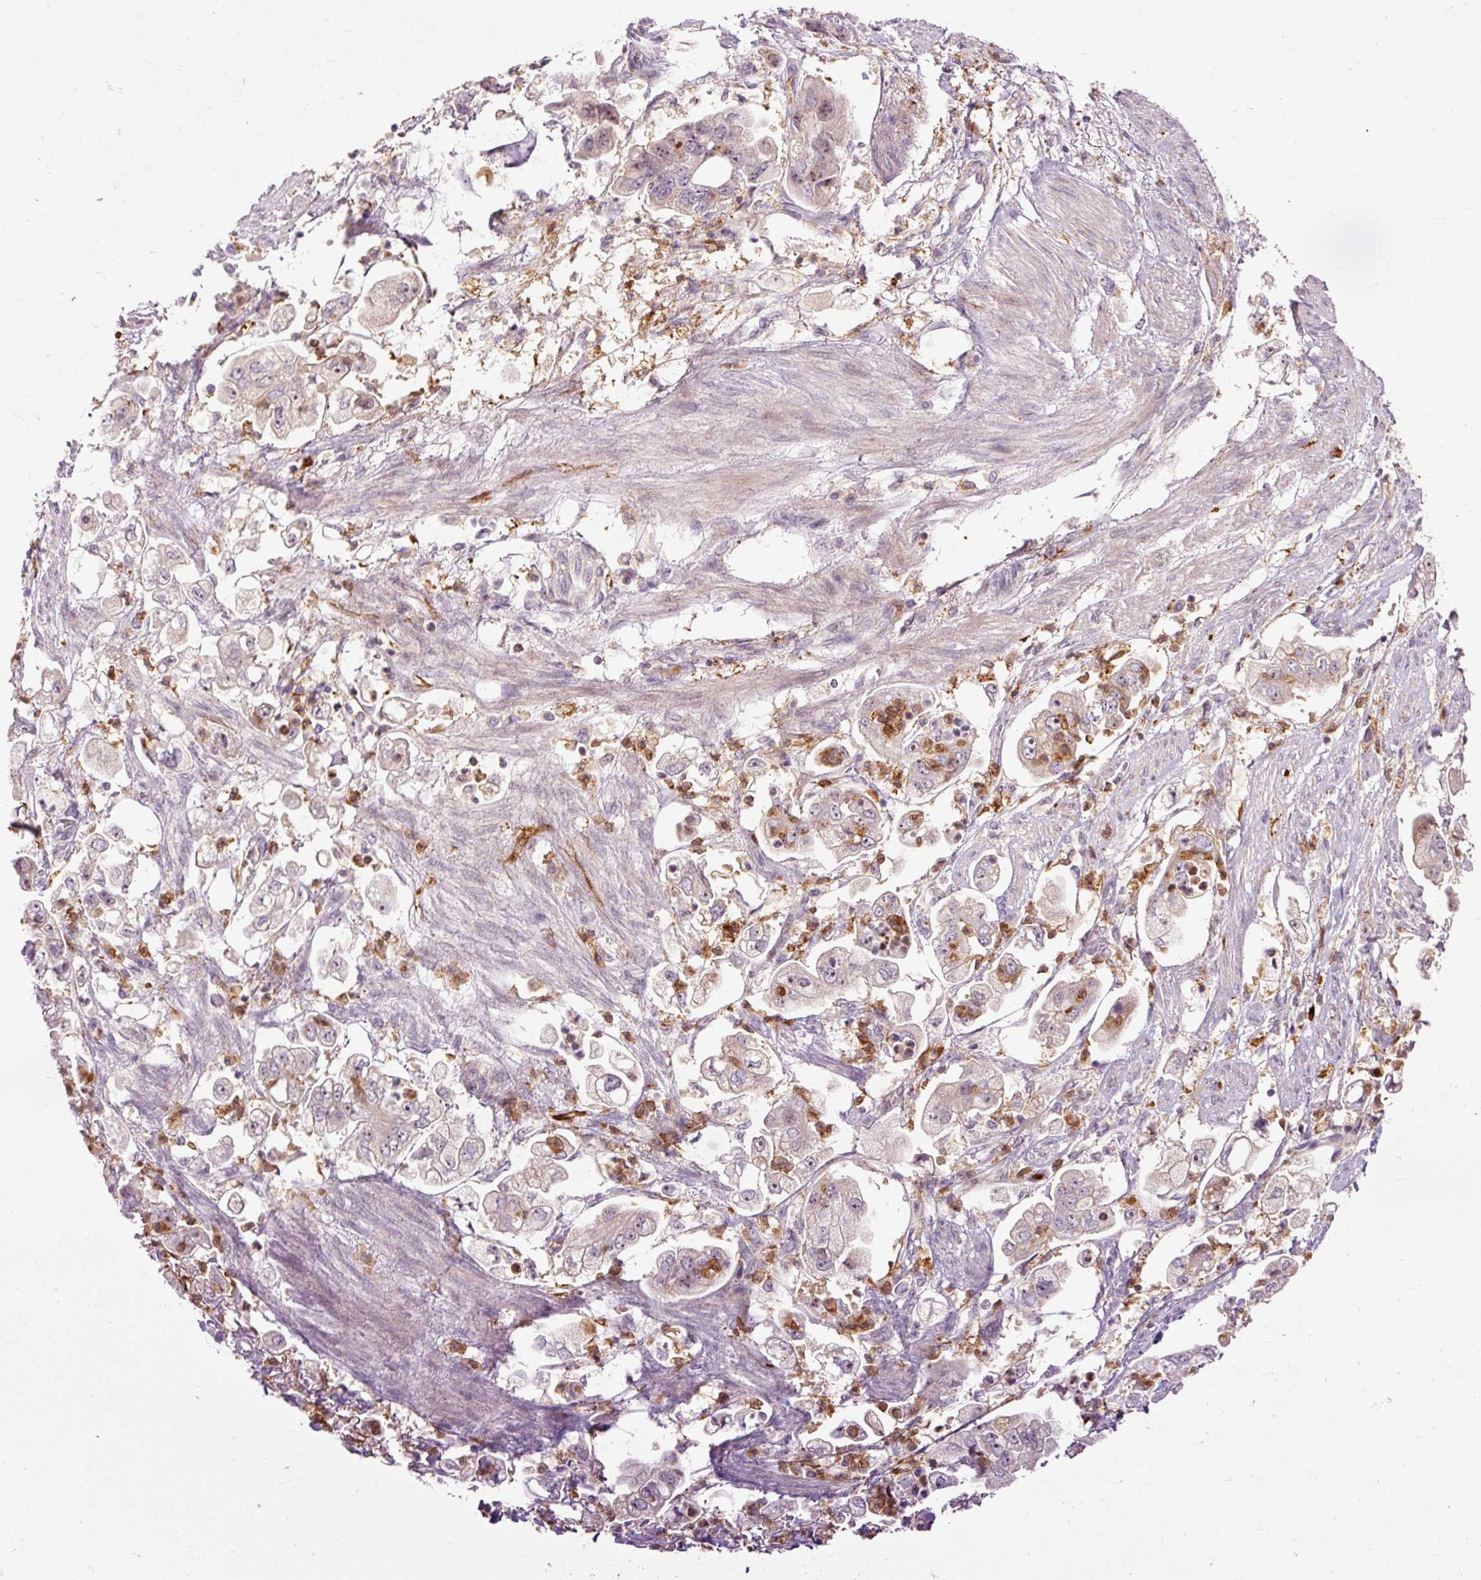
{"staining": {"intensity": "negative", "quantity": "none", "location": "none"}, "tissue": "stomach cancer", "cell_type": "Tumor cells", "image_type": "cancer", "snomed": [{"axis": "morphology", "description": "Adenocarcinoma, NOS"}, {"axis": "topography", "description": "Stomach"}], "caption": "Tumor cells show no significant protein expression in stomach cancer (adenocarcinoma).", "gene": "CEBPZ", "patient": {"sex": "male", "age": 62}}